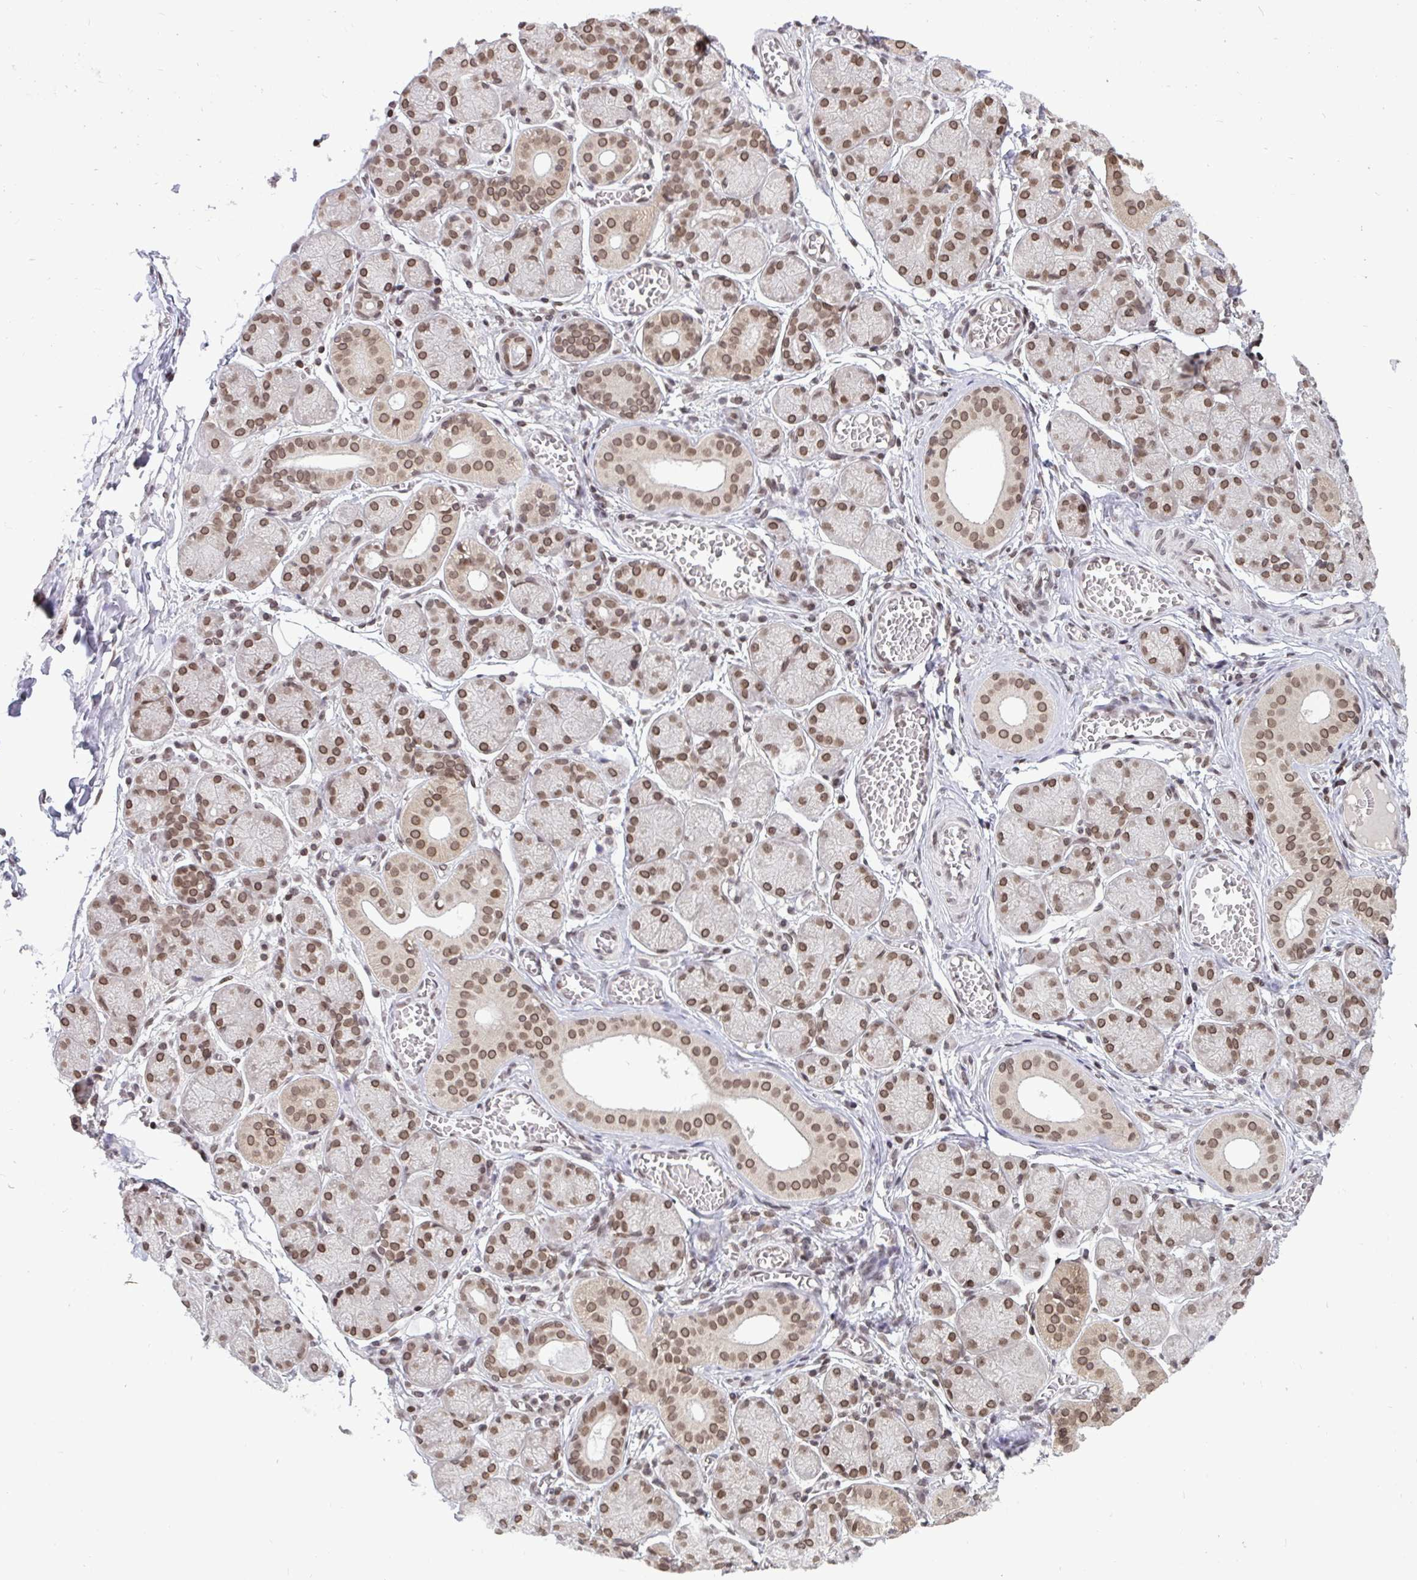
{"staining": {"intensity": "moderate", "quantity": ">75%", "location": "nuclear"}, "tissue": "salivary gland", "cell_type": "Glandular cells", "image_type": "normal", "snomed": [{"axis": "morphology", "description": "Normal tissue, NOS"}, {"axis": "topography", "description": "Salivary gland"}], "caption": "A high-resolution micrograph shows immunohistochemistry staining of benign salivary gland, which reveals moderate nuclear expression in approximately >75% of glandular cells.", "gene": "JPT1", "patient": {"sex": "female", "age": 24}}